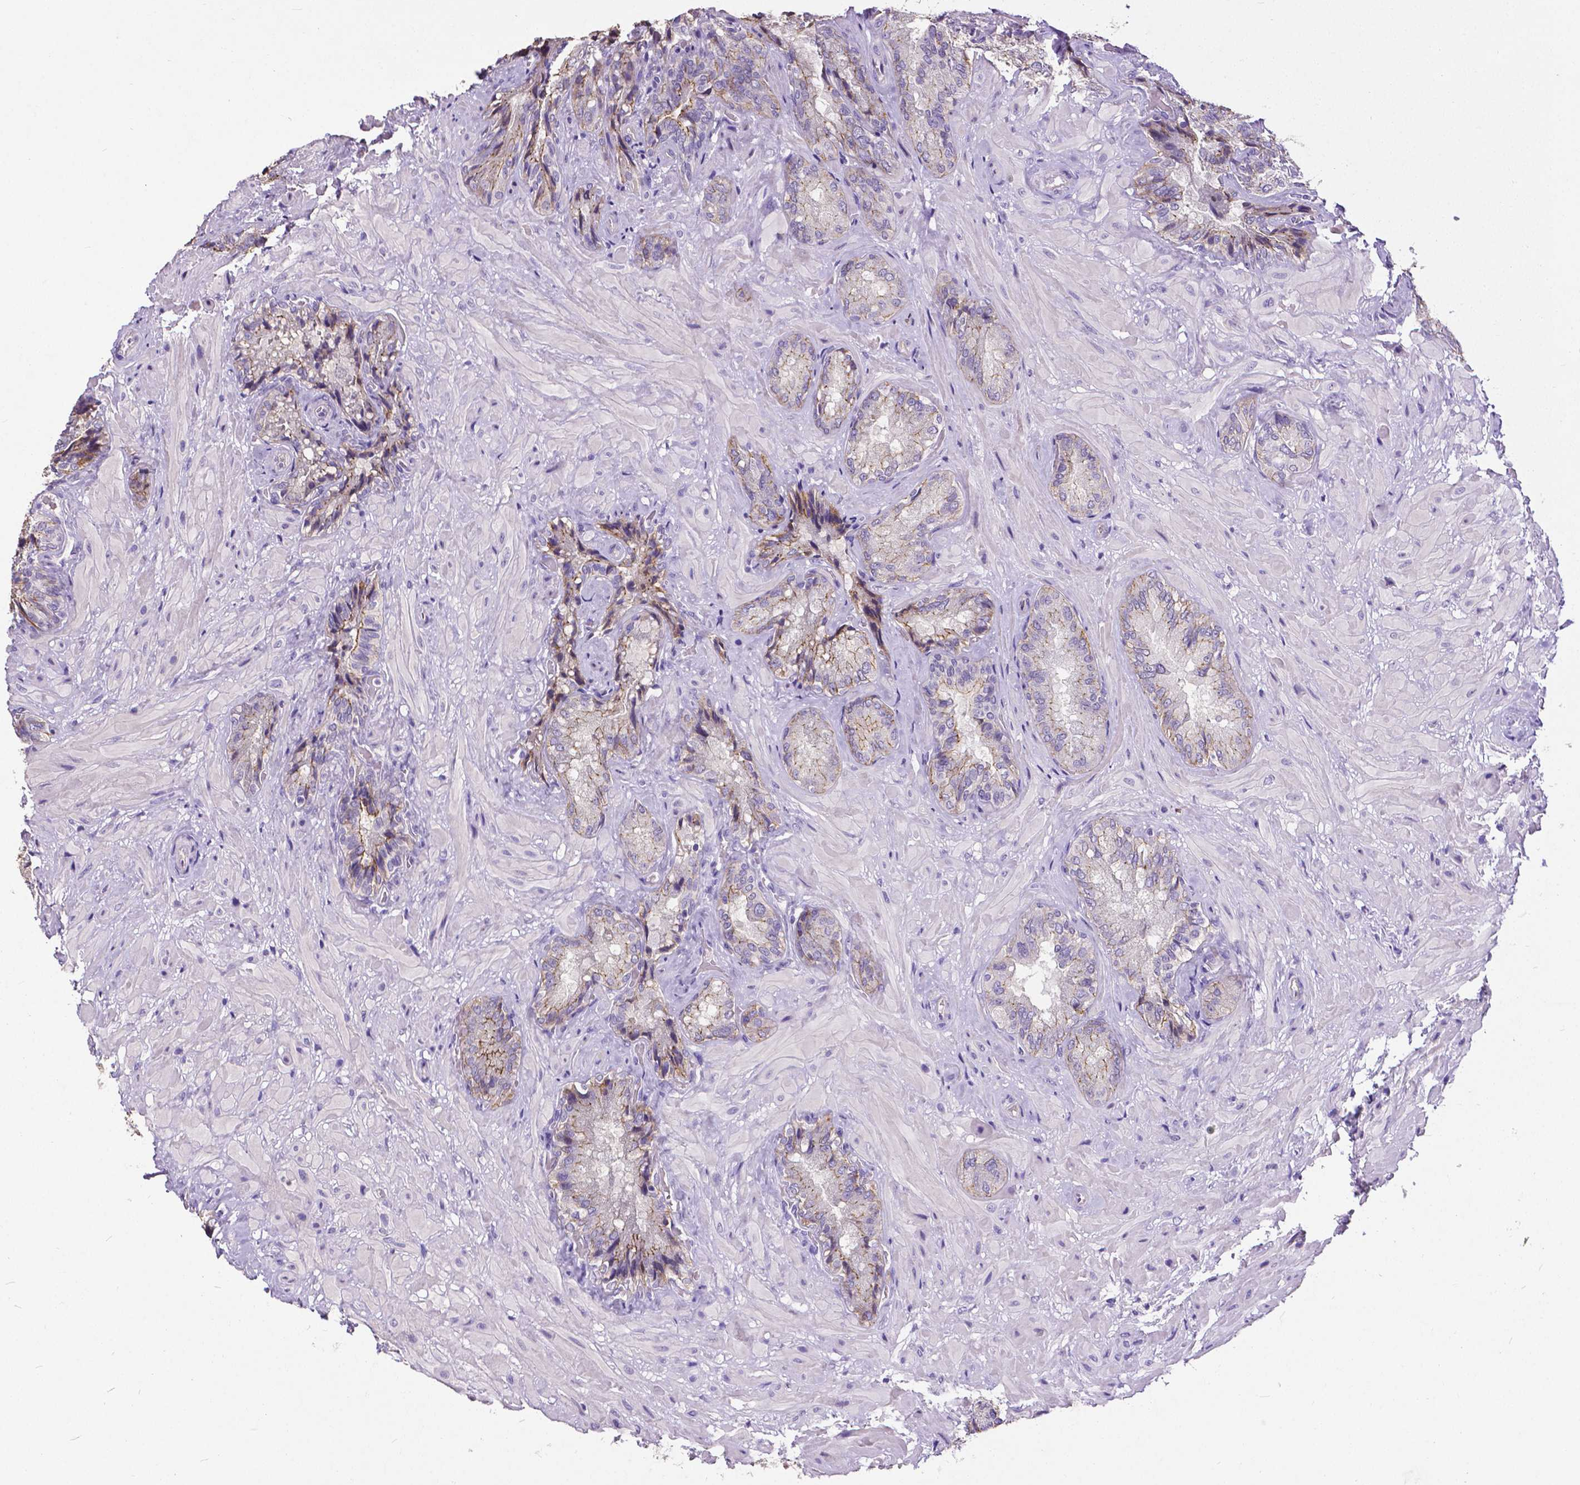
{"staining": {"intensity": "weak", "quantity": "<25%", "location": "cytoplasmic/membranous"}, "tissue": "seminal vesicle", "cell_type": "Glandular cells", "image_type": "normal", "snomed": [{"axis": "morphology", "description": "Normal tissue, NOS"}, {"axis": "topography", "description": "Seminal veicle"}], "caption": "A high-resolution image shows IHC staining of normal seminal vesicle, which demonstrates no significant expression in glandular cells.", "gene": "OCLN", "patient": {"sex": "male", "age": 57}}